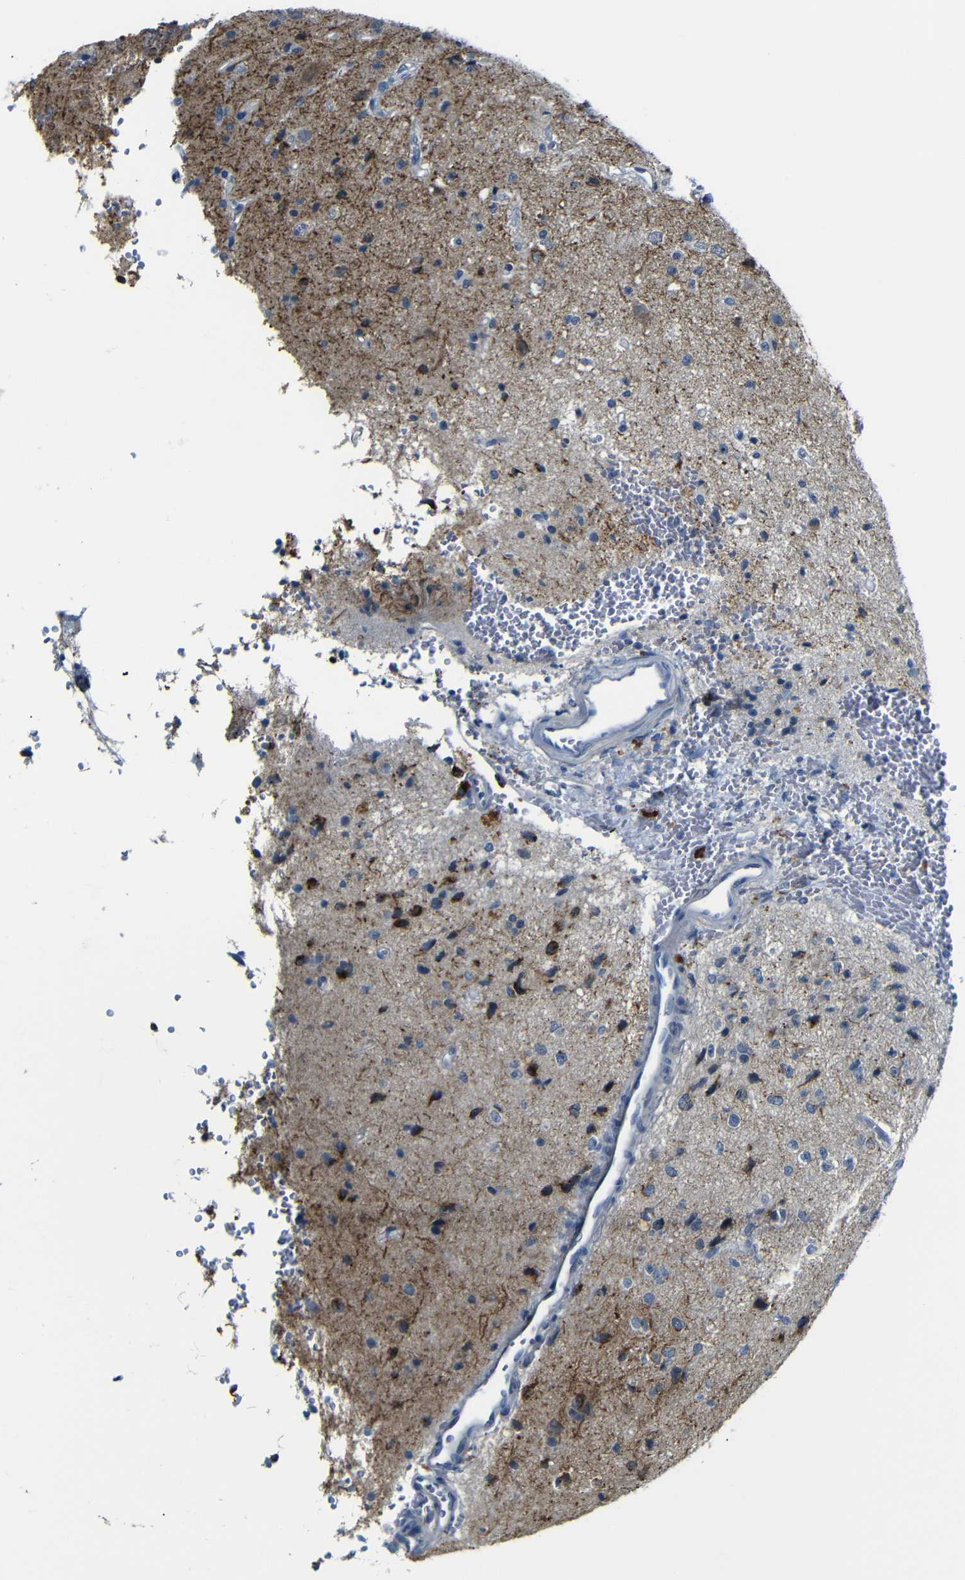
{"staining": {"intensity": "strong", "quantity": "<25%", "location": "cytoplasmic/membranous"}, "tissue": "glioma", "cell_type": "Tumor cells", "image_type": "cancer", "snomed": [{"axis": "morphology", "description": "Glioma, malignant, High grade"}, {"axis": "topography", "description": "pancreas cauda"}], "caption": "Immunohistochemical staining of human glioma reveals strong cytoplasmic/membranous protein staining in approximately <25% of tumor cells. Immunohistochemistry stains the protein in brown and the nuclei are stained blue.", "gene": "ANK3", "patient": {"sex": "male", "age": 60}}